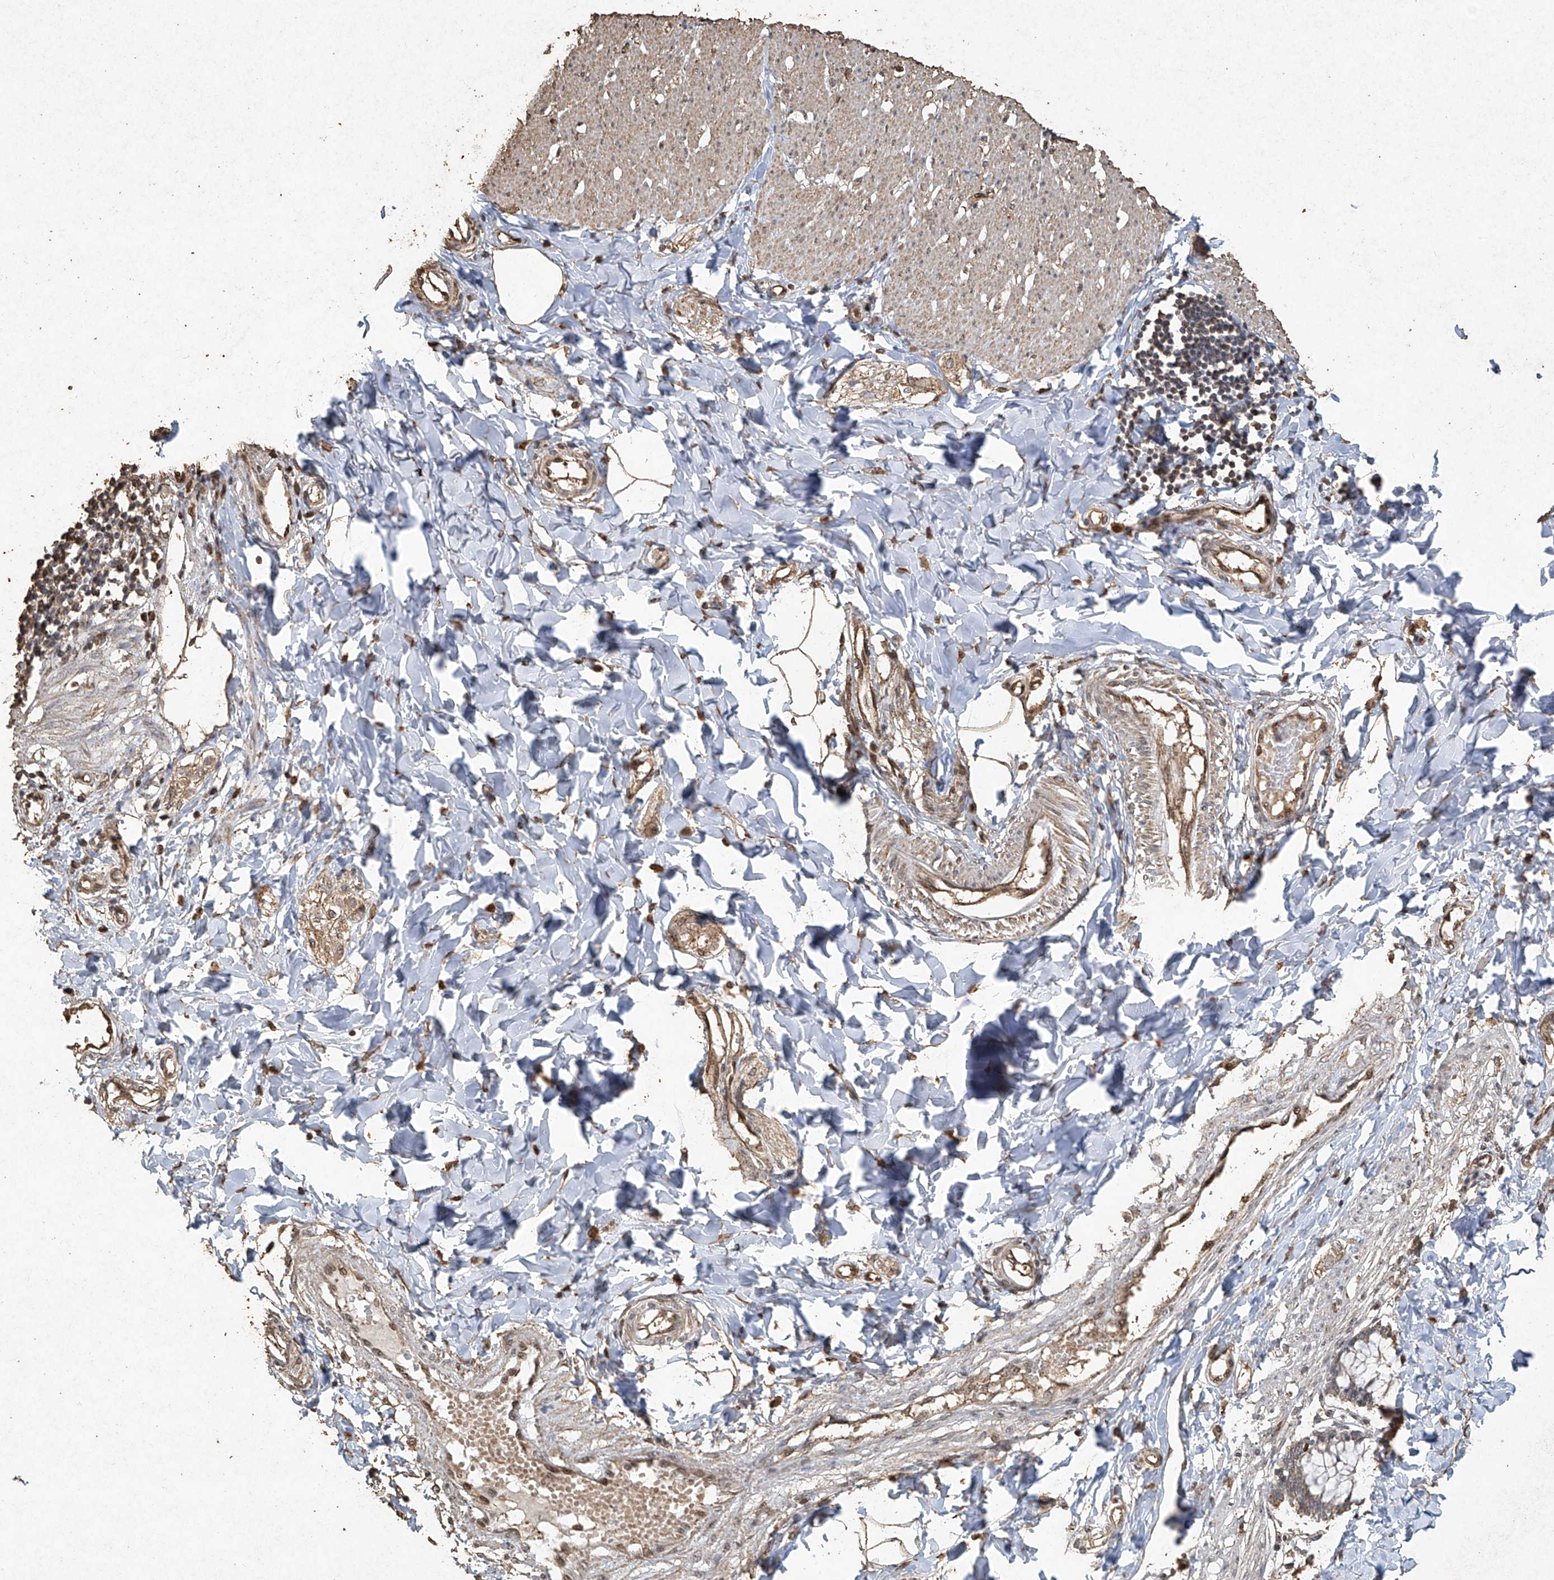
{"staining": {"intensity": "moderate", "quantity": ">75%", "location": "cytoplasmic/membranous"}, "tissue": "smooth muscle", "cell_type": "Smooth muscle cells", "image_type": "normal", "snomed": [{"axis": "morphology", "description": "Normal tissue, NOS"}, {"axis": "morphology", "description": "Adenocarcinoma, NOS"}, {"axis": "topography", "description": "Colon"}, {"axis": "topography", "description": "Peripheral nerve tissue"}], "caption": "Immunohistochemistry (IHC) (DAB (3,3'-diaminobenzidine)) staining of unremarkable smooth muscle demonstrates moderate cytoplasmic/membranous protein staining in approximately >75% of smooth muscle cells.", "gene": "ERBB3", "patient": {"sex": "male", "age": 14}}